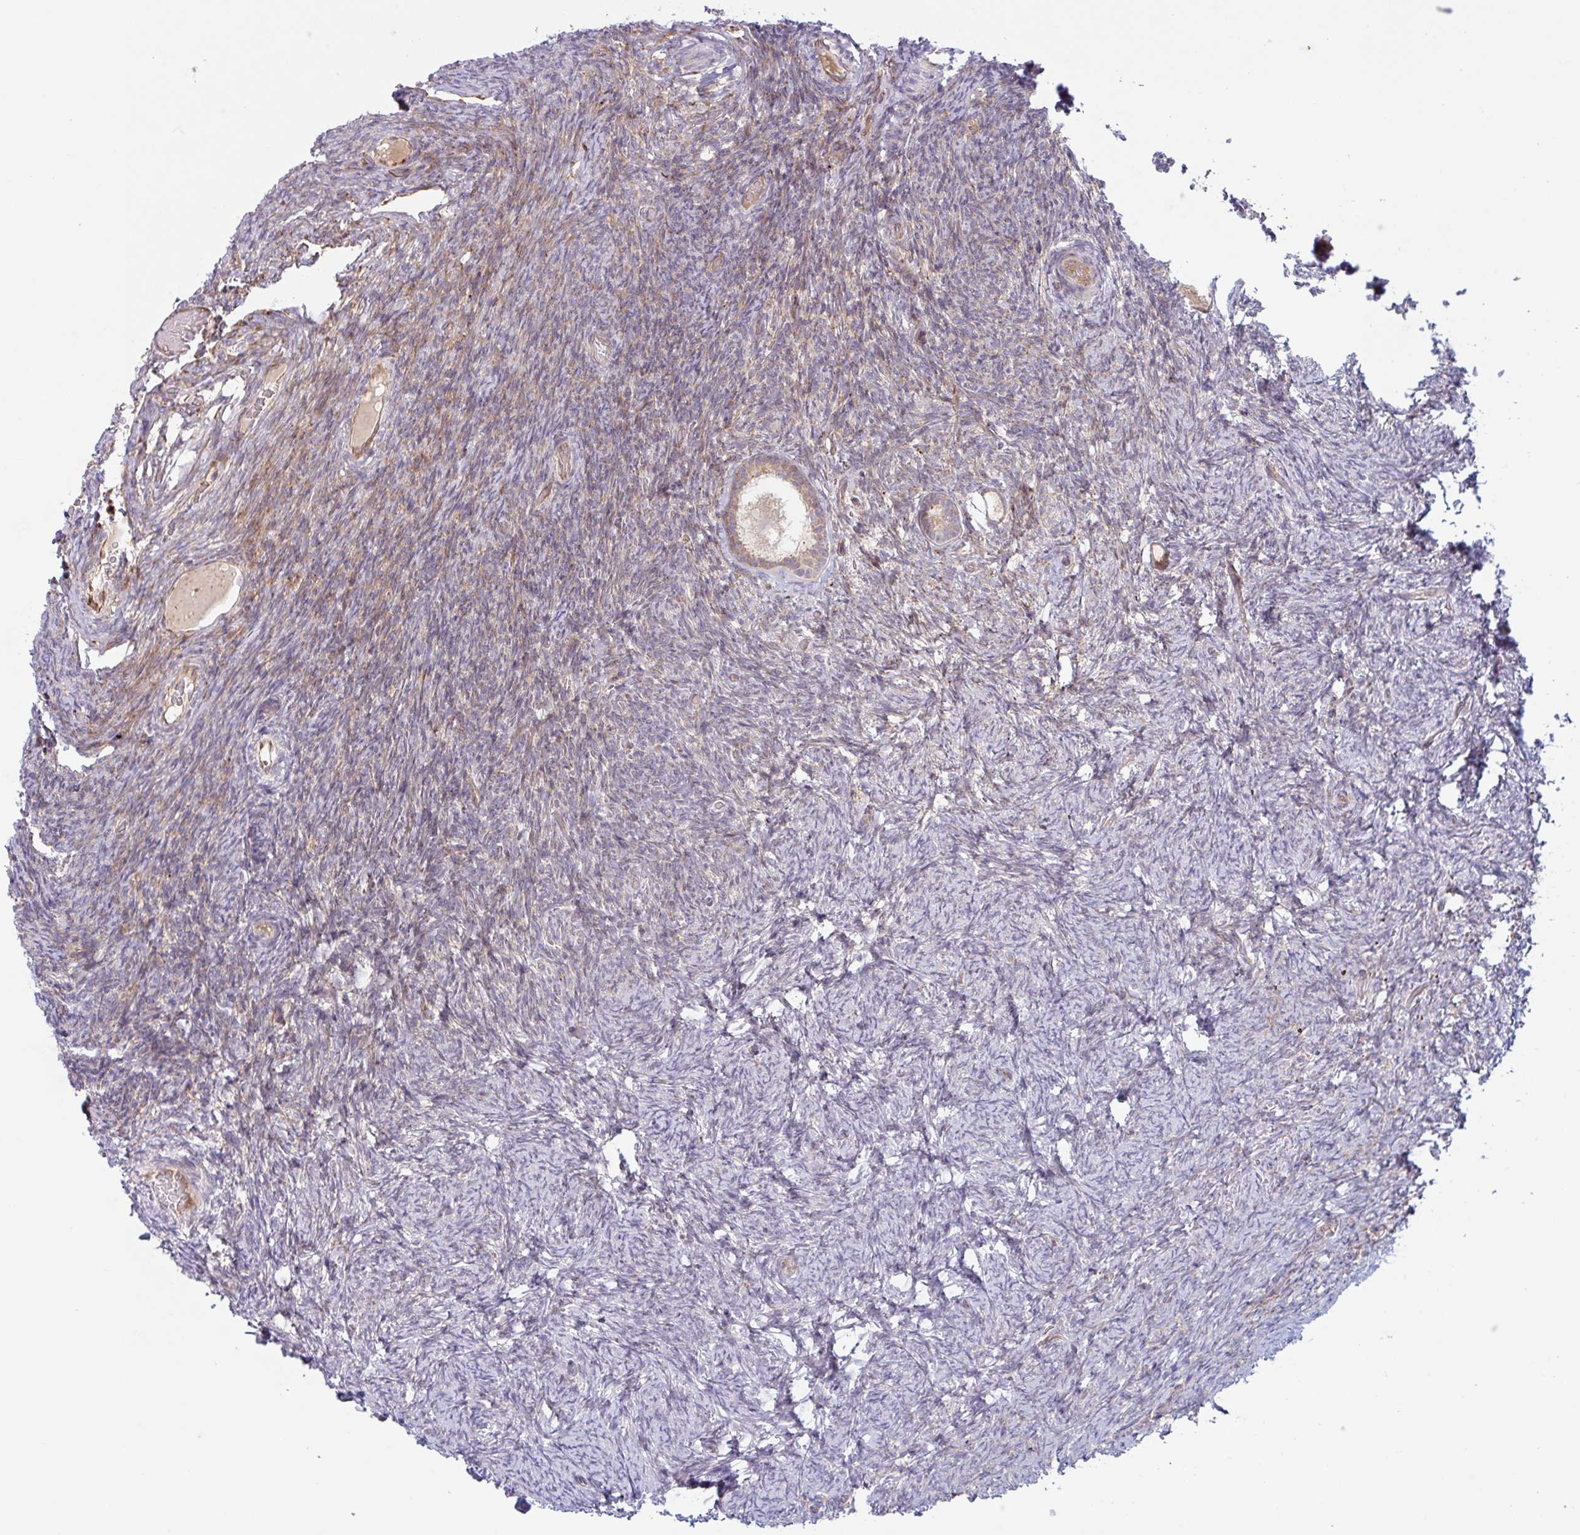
{"staining": {"intensity": "weak", "quantity": "25%-75%", "location": "cytoplasmic/membranous"}, "tissue": "ovary", "cell_type": "Follicle cells", "image_type": "normal", "snomed": [{"axis": "morphology", "description": "Normal tissue, NOS"}, {"axis": "topography", "description": "Ovary"}], "caption": "This micrograph displays unremarkable ovary stained with IHC to label a protein in brown. The cytoplasmic/membranous of follicle cells show weak positivity for the protein. Nuclei are counter-stained blue.", "gene": "RIT1", "patient": {"sex": "female", "age": 34}}